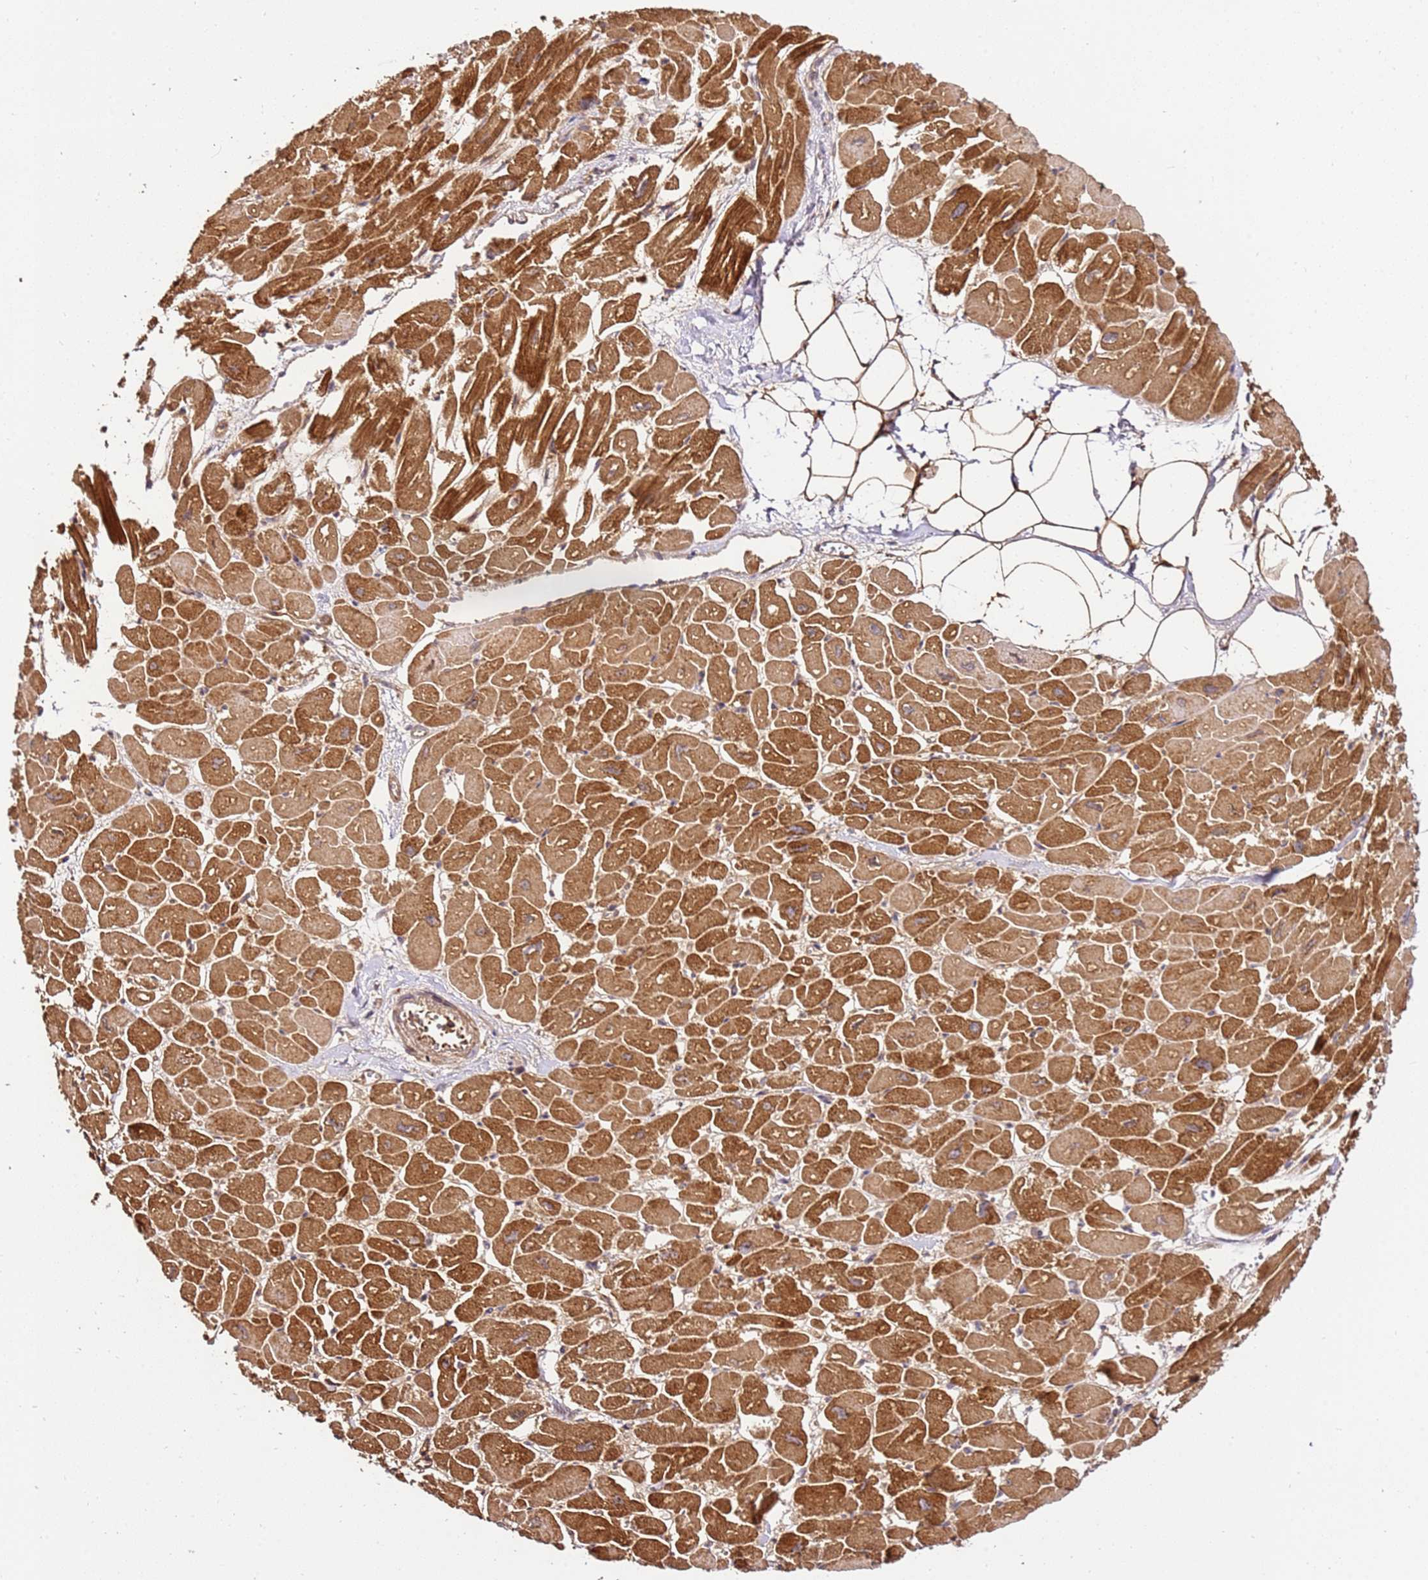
{"staining": {"intensity": "strong", "quantity": ">75%", "location": "cytoplasmic/membranous"}, "tissue": "heart muscle", "cell_type": "Cardiomyocytes", "image_type": "normal", "snomed": [{"axis": "morphology", "description": "Normal tissue, NOS"}, {"axis": "topography", "description": "Heart"}], "caption": "The micrograph demonstrates staining of normal heart muscle, revealing strong cytoplasmic/membranous protein positivity (brown color) within cardiomyocytes.", "gene": "KATNAL2", "patient": {"sex": "male", "age": 54}}